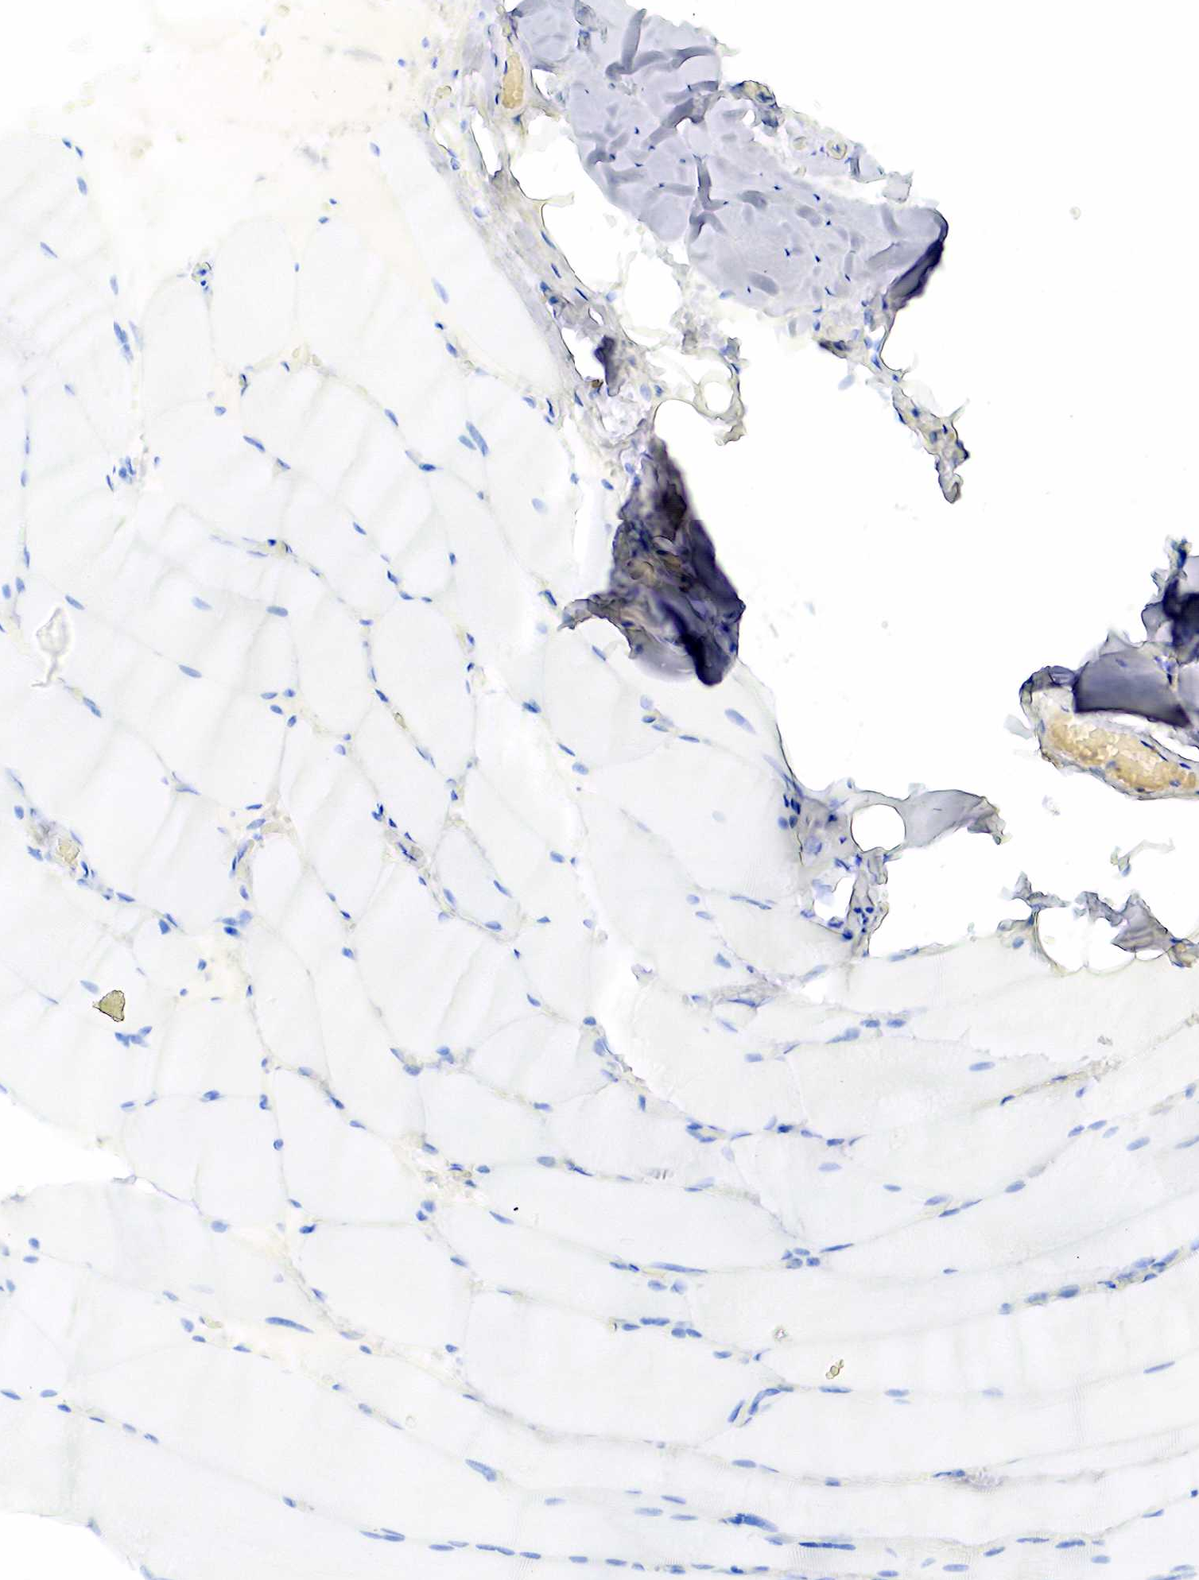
{"staining": {"intensity": "negative", "quantity": "none", "location": "none"}, "tissue": "skeletal muscle", "cell_type": "Myocytes", "image_type": "normal", "snomed": [{"axis": "morphology", "description": "Normal tissue, NOS"}, {"axis": "topography", "description": "Skeletal muscle"}], "caption": "Skeletal muscle was stained to show a protein in brown. There is no significant positivity in myocytes. (Brightfield microscopy of DAB (3,3'-diaminobenzidine) IHC at high magnification).", "gene": "KRT19", "patient": {"sex": "male", "age": 71}}